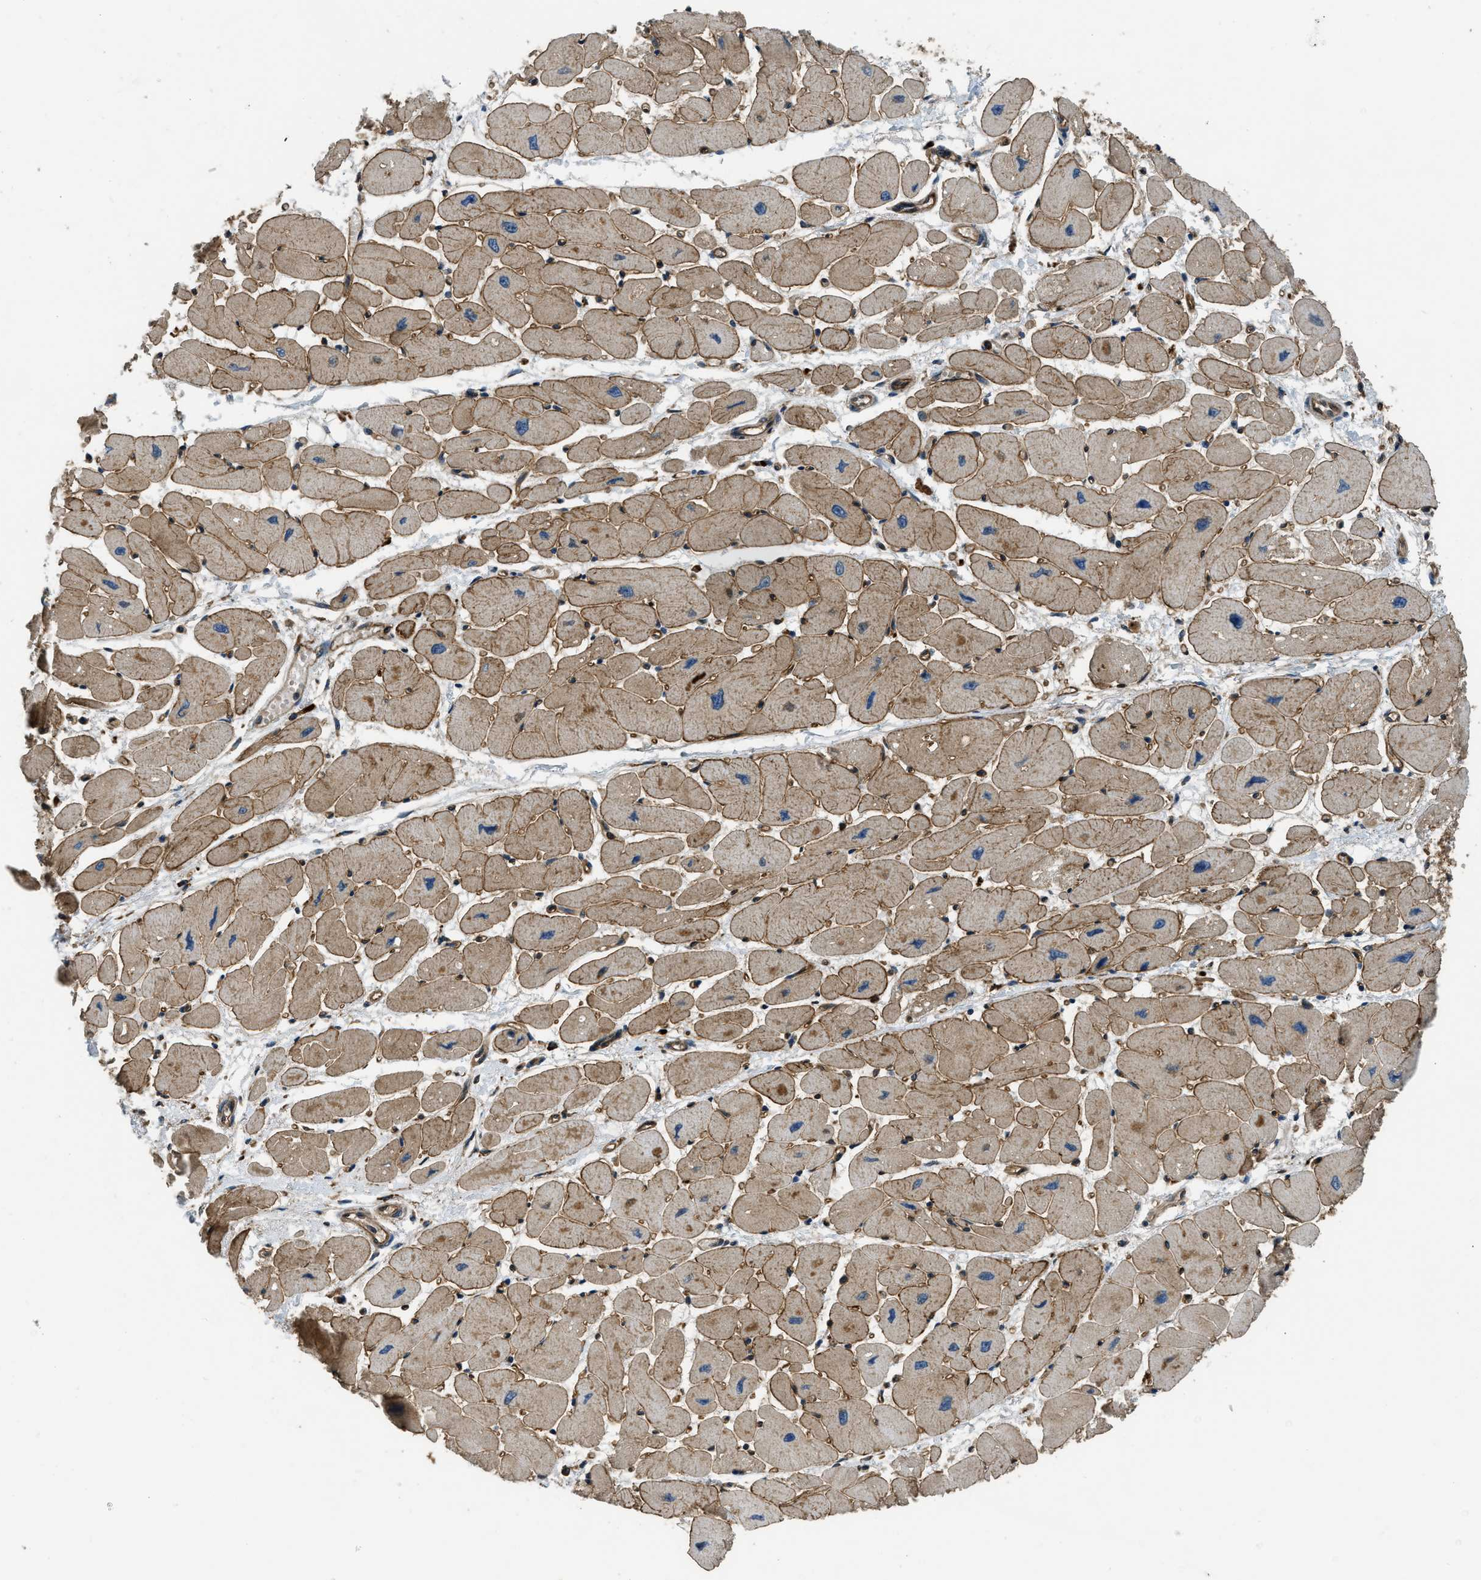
{"staining": {"intensity": "moderate", "quantity": ">75%", "location": "cytoplasmic/membranous"}, "tissue": "heart muscle", "cell_type": "Cardiomyocytes", "image_type": "normal", "snomed": [{"axis": "morphology", "description": "Normal tissue, NOS"}, {"axis": "topography", "description": "Heart"}], "caption": "IHC image of benign heart muscle: human heart muscle stained using IHC demonstrates medium levels of moderate protein expression localized specifically in the cytoplasmic/membranous of cardiomyocytes, appearing as a cytoplasmic/membranous brown color.", "gene": "GGH", "patient": {"sex": "female", "age": 54}}